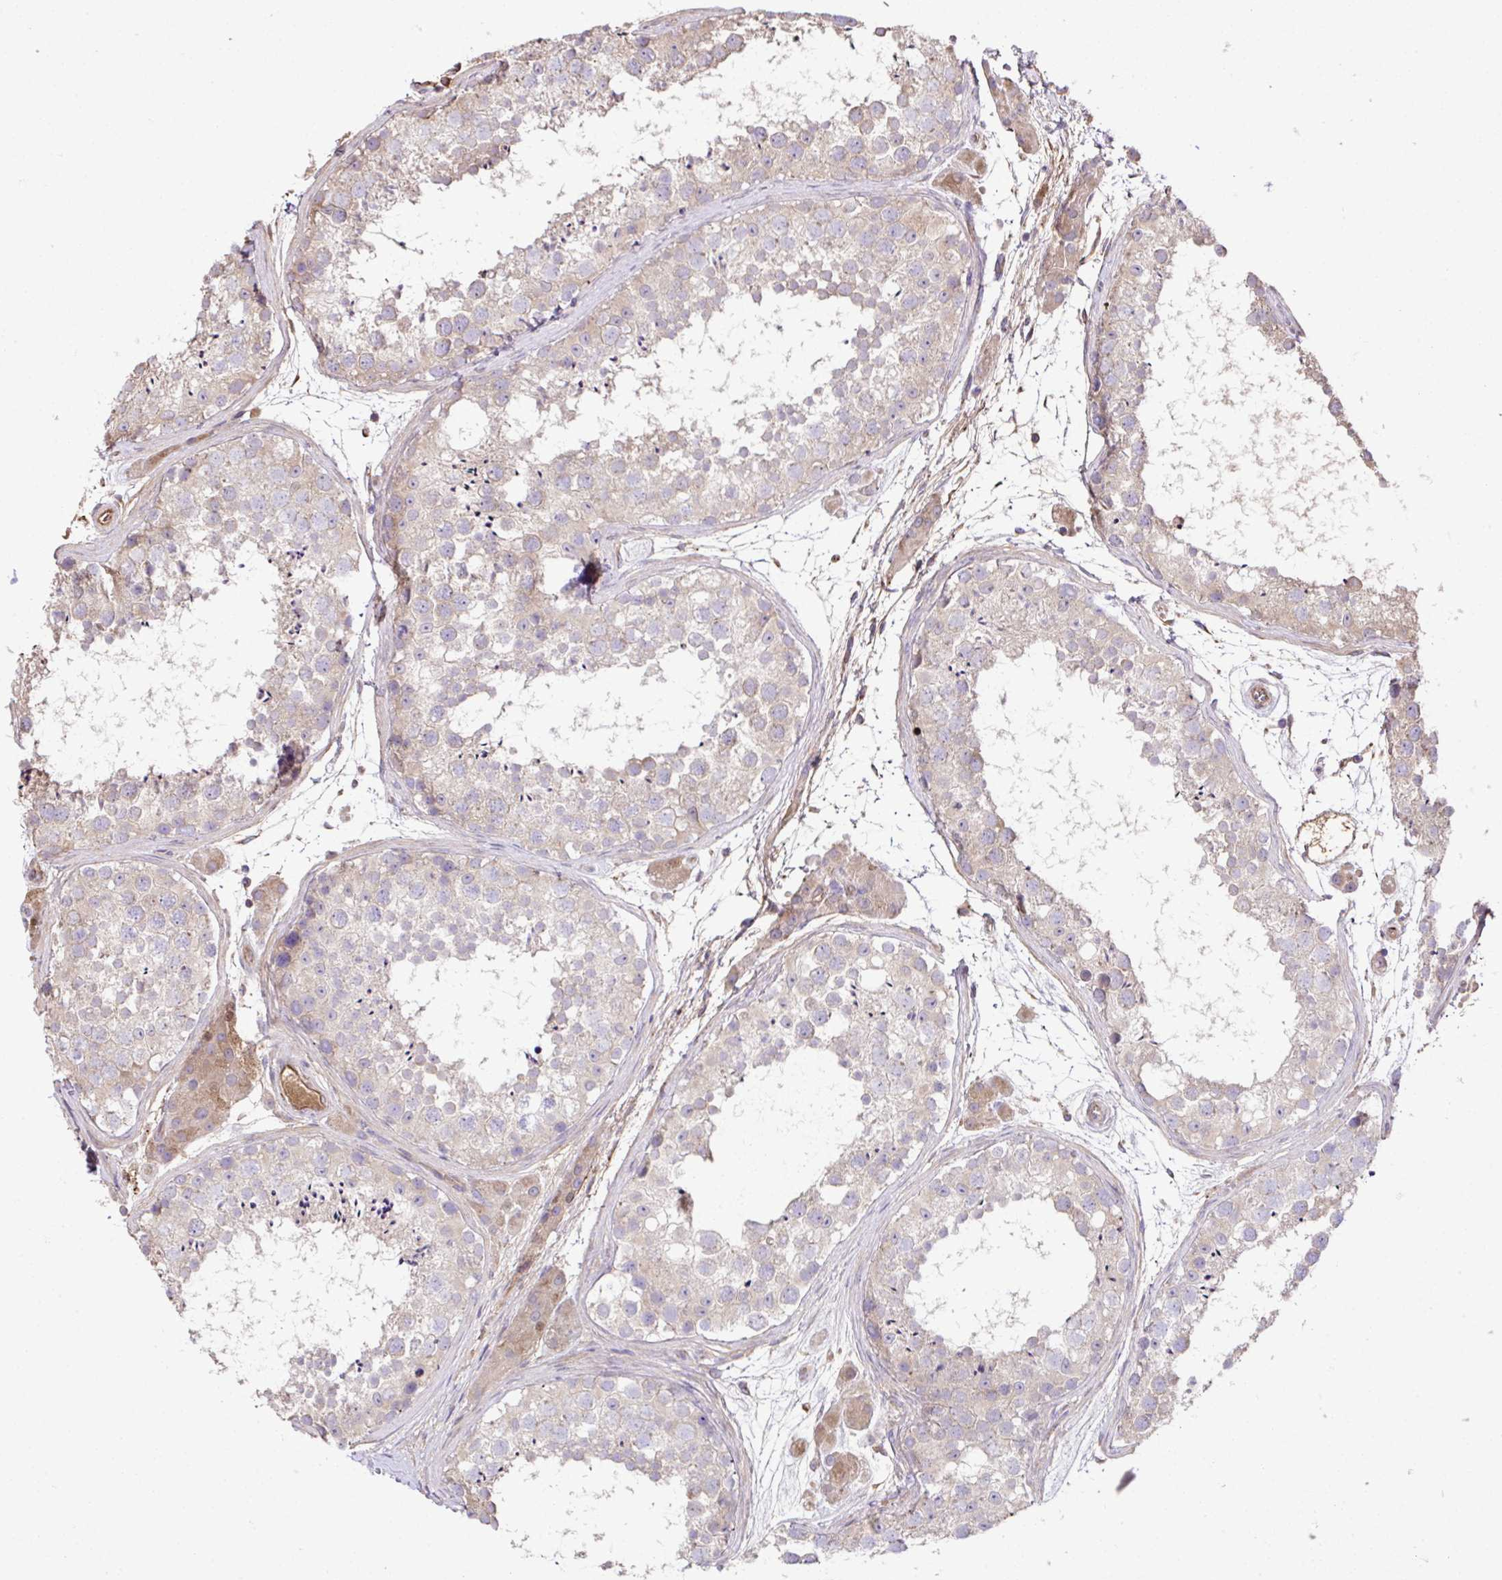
{"staining": {"intensity": "moderate", "quantity": ">75%", "location": "cytoplasmic/membranous"}, "tissue": "testis", "cell_type": "Cells in seminiferous ducts", "image_type": "normal", "snomed": [{"axis": "morphology", "description": "Normal tissue, NOS"}, {"axis": "topography", "description": "Testis"}], "caption": "Protein expression by IHC demonstrates moderate cytoplasmic/membranous positivity in about >75% of cells in seminiferous ducts in unremarkable testis. The staining was performed using DAB to visualize the protein expression in brown, while the nuclei were stained in blue with hematoxylin (Magnification: 20x).", "gene": "CCDC85C", "patient": {"sex": "male", "age": 41}}